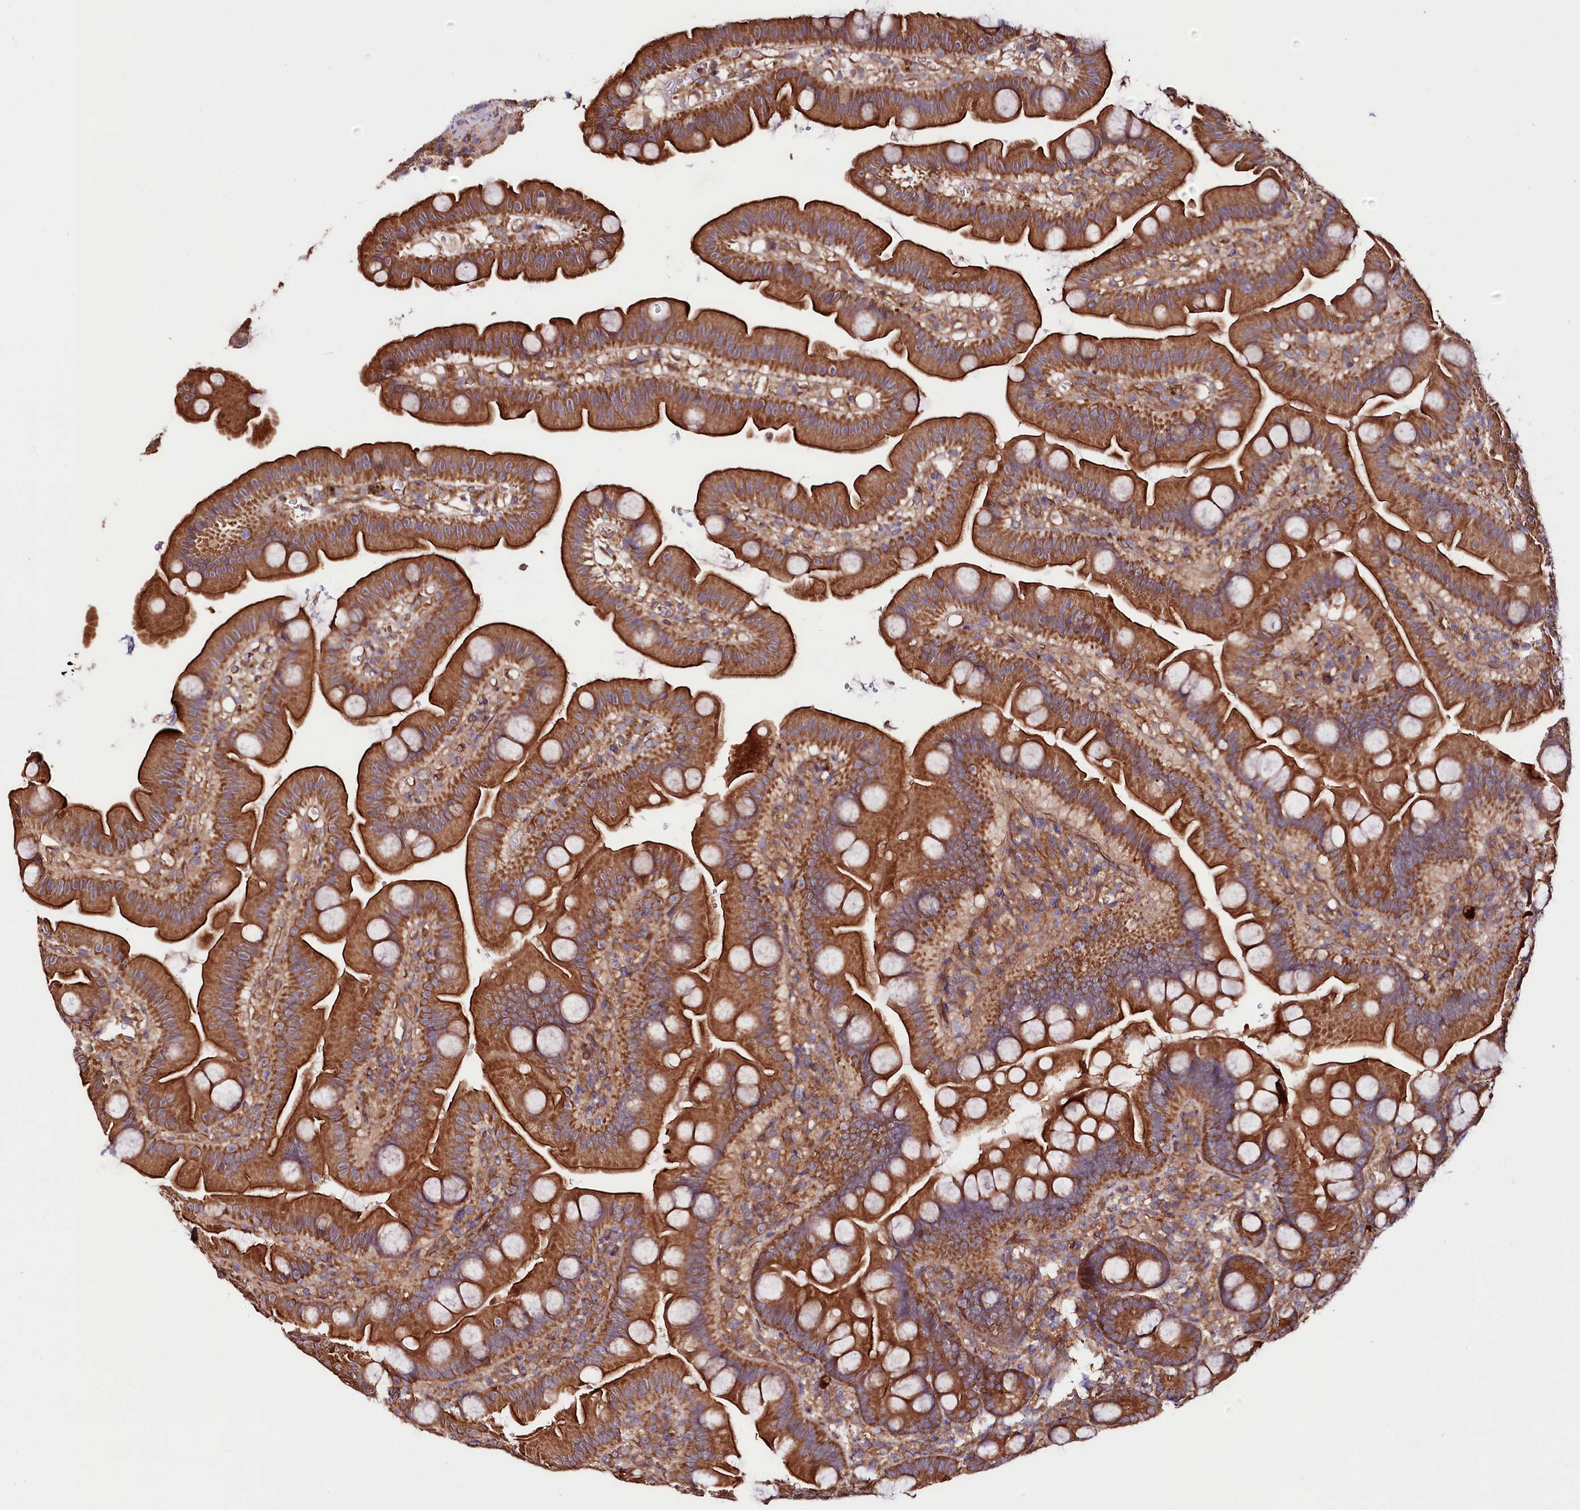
{"staining": {"intensity": "strong", "quantity": ">75%", "location": "cytoplasmic/membranous"}, "tissue": "small intestine", "cell_type": "Glandular cells", "image_type": "normal", "snomed": [{"axis": "morphology", "description": "Normal tissue, NOS"}, {"axis": "topography", "description": "Small intestine"}], "caption": "This image shows unremarkable small intestine stained with IHC to label a protein in brown. The cytoplasmic/membranous of glandular cells show strong positivity for the protein. Nuclei are counter-stained blue.", "gene": "CEP295", "patient": {"sex": "female", "age": 68}}